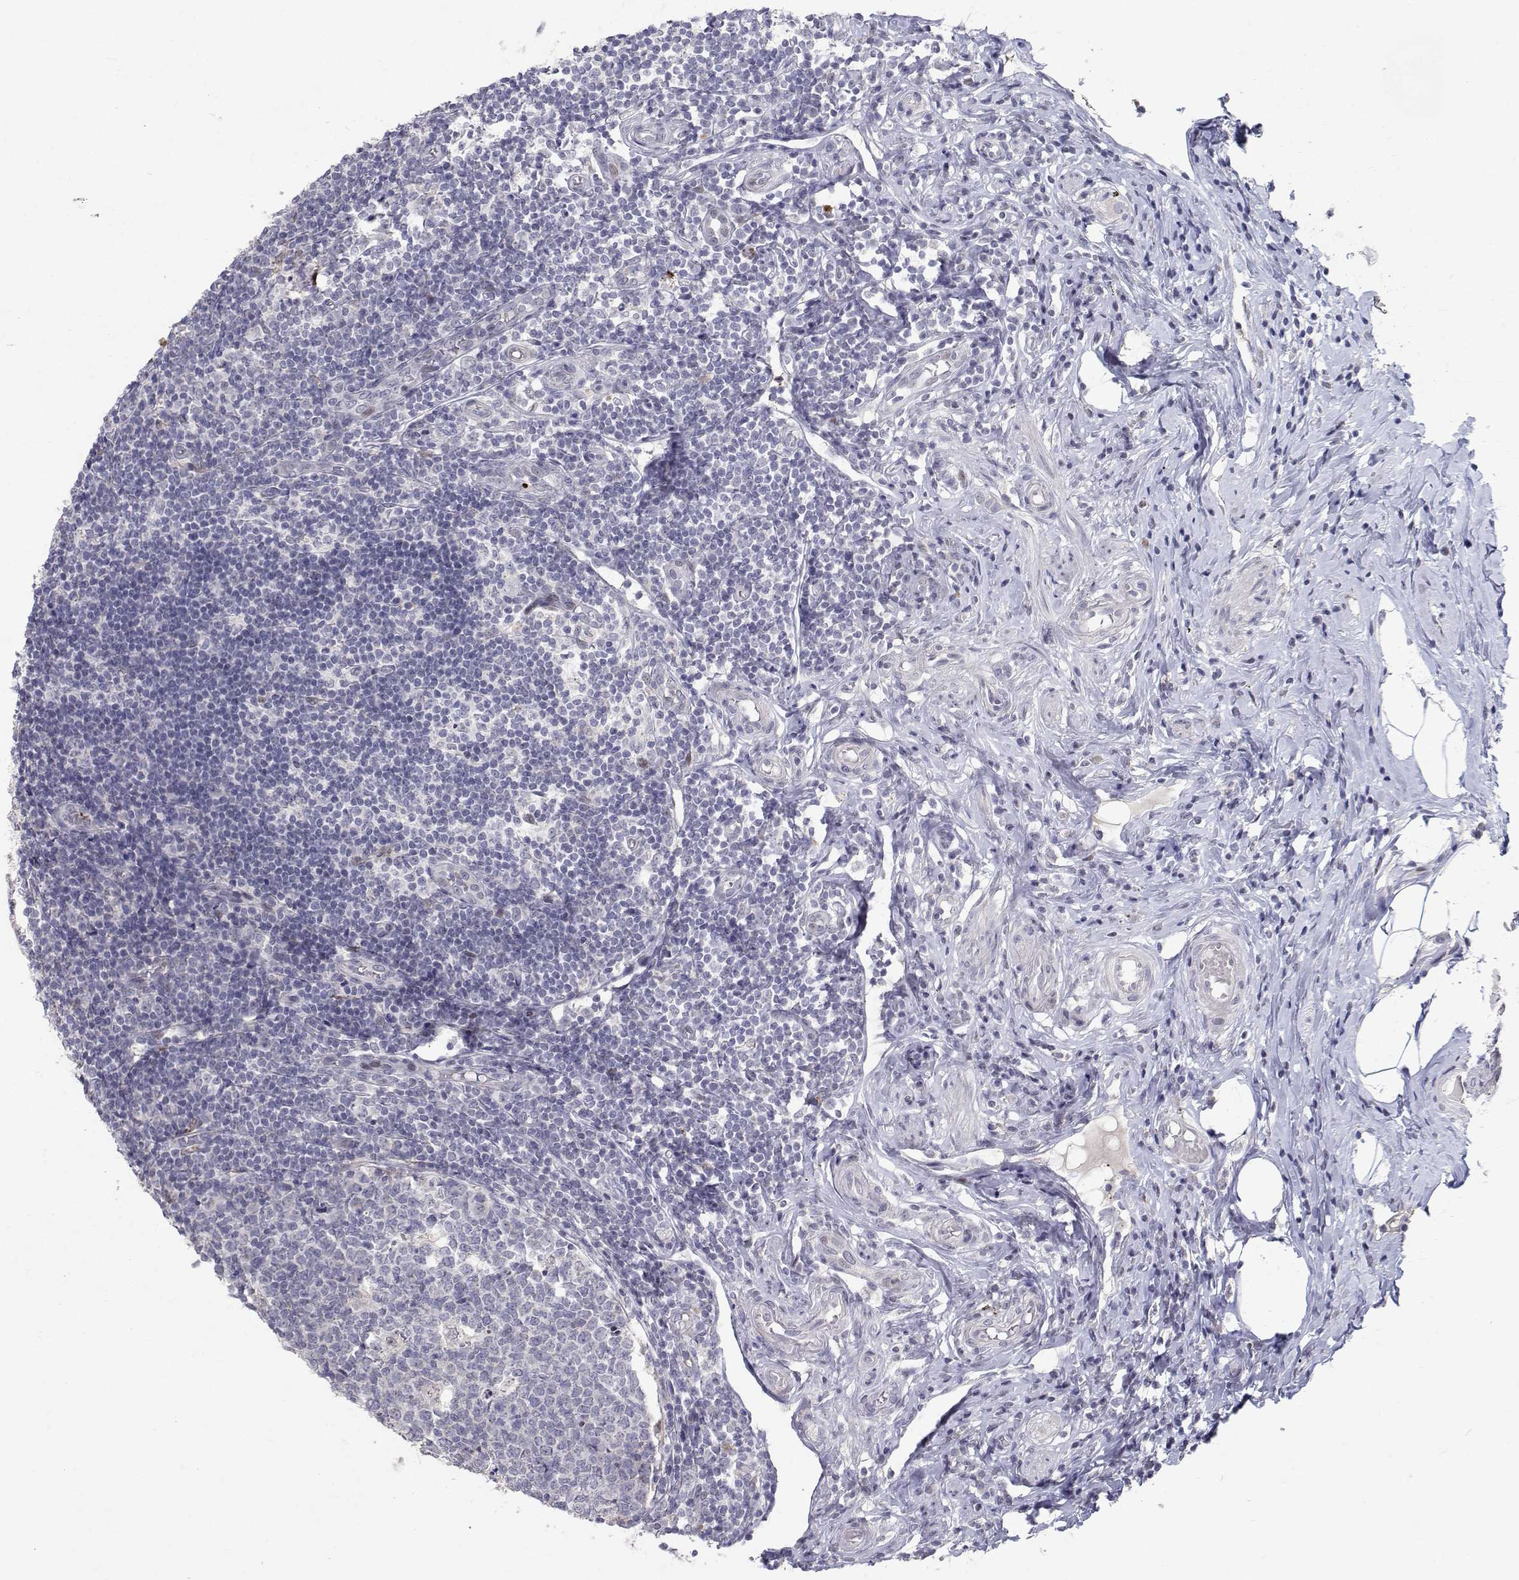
{"staining": {"intensity": "moderate", "quantity": "<25%", "location": "cytoplasmic/membranous"}, "tissue": "appendix", "cell_type": "Glandular cells", "image_type": "normal", "snomed": [{"axis": "morphology", "description": "Normal tissue, NOS"}, {"axis": "topography", "description": "Appendix"}], "caption": "Immunohistochemical staining of benign appendix reveals <25% levels of moderate cytoplasmic/membranous protein positivity in approximately <25% of glandular cells. The staining is performed using DAB brown chromogen to label protein expression. The nuclei are counter-stained blue using hematoxylin.", "gene": "RBPJL", "patient": {"sex": "male", "age": 18}}